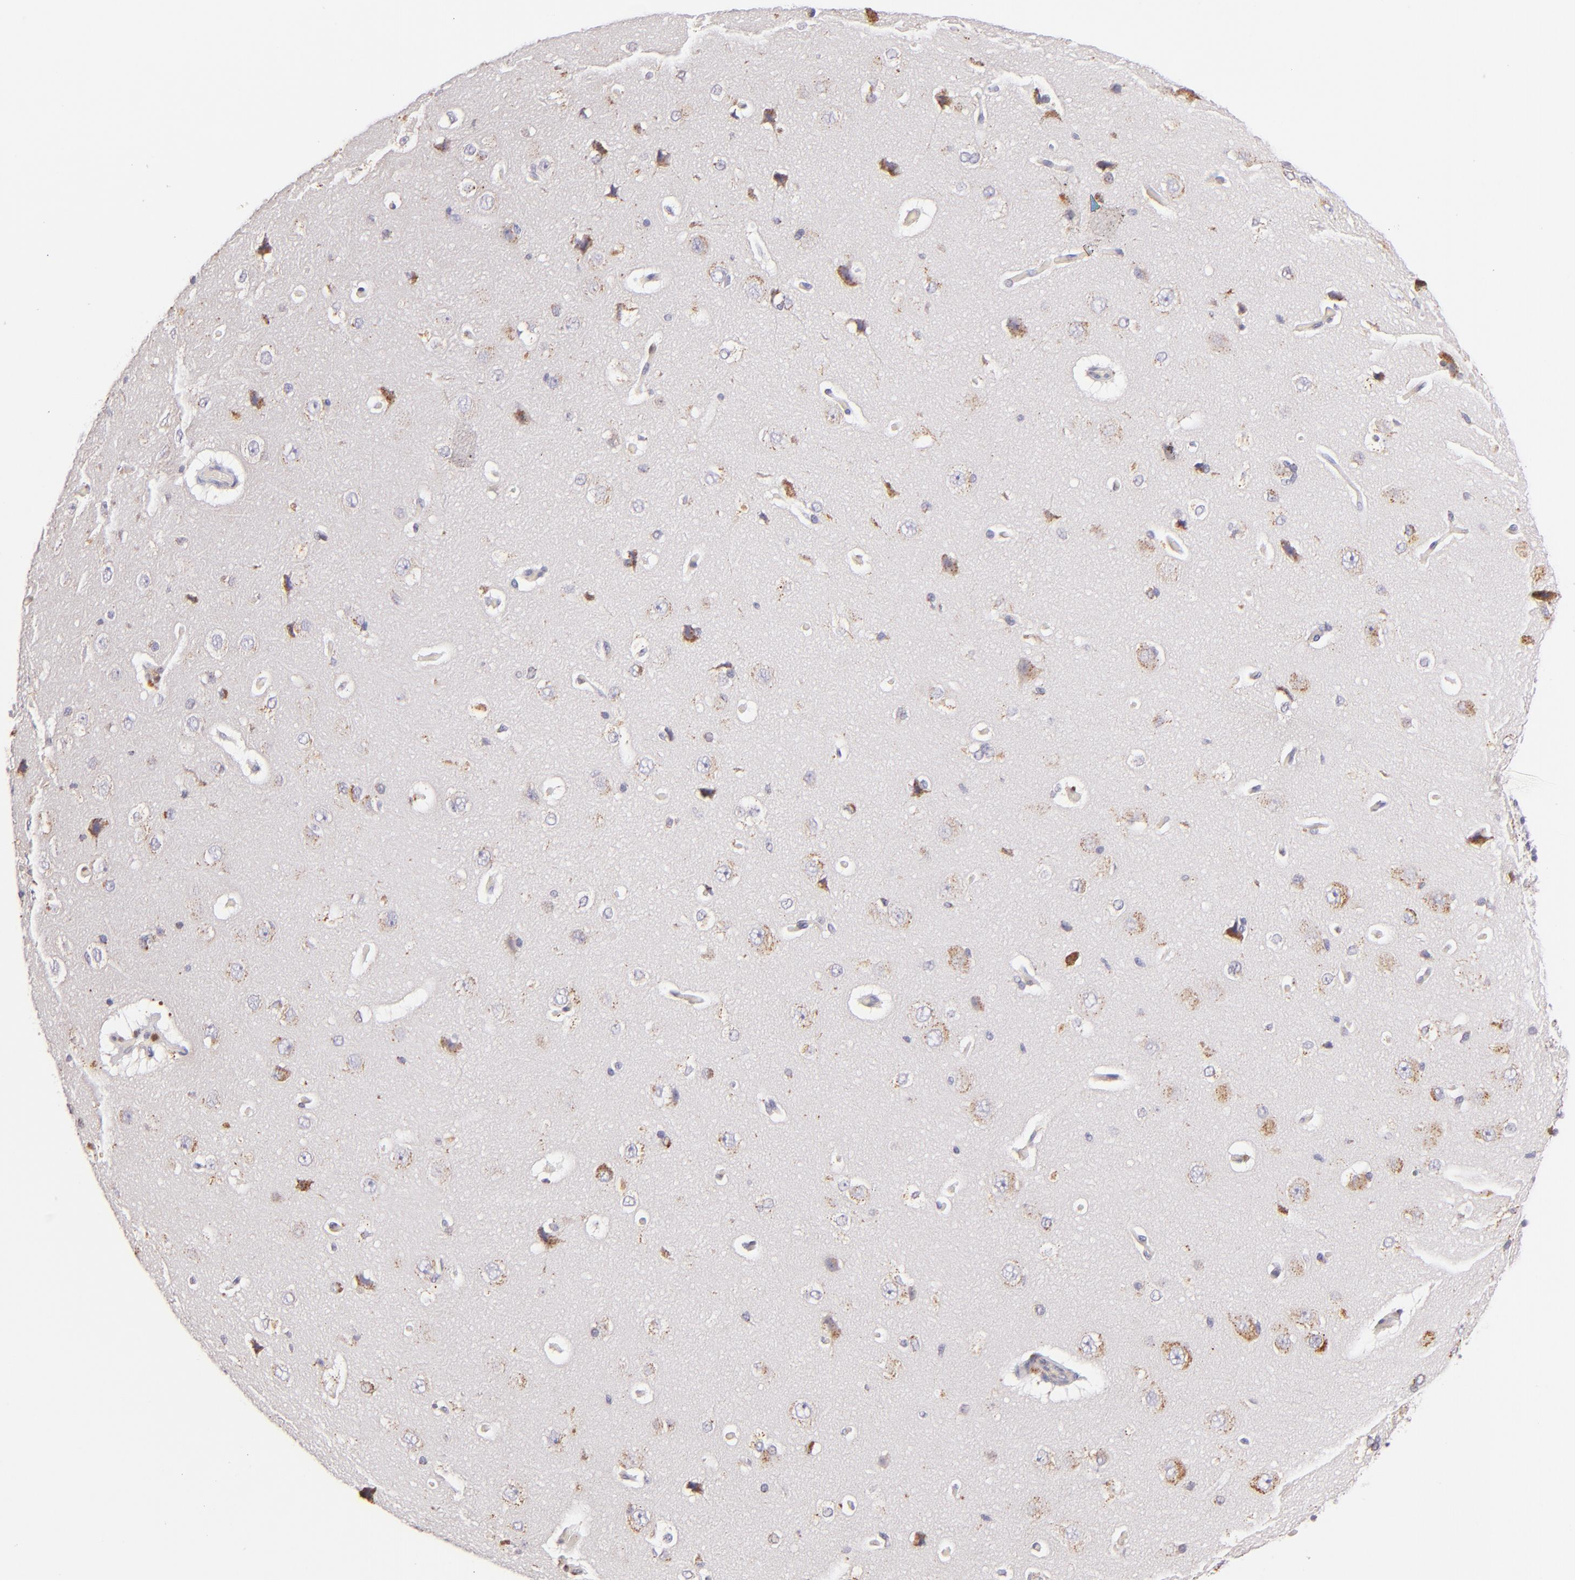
{"staining": {"intensity": "weak", "quantity": ">75%", "location": "cytoplasmic/membranous"}, "tissue": "cerebral cortex", "cell_type": "Endothelial cells", "image_type": "normal", "snomed": [{"axis": "morphology", "description": "Normal tissue, NOS"}, {"axis": "topography", "description": "Cerebral cortex"}], "caption": "Immunohistochemical staining of normal cerebral cortex shows weak cytoplasmic/membranous protein staining in approximately >75% of endothelial cells. Nuclei are stained in blue.", "gene": "ZAP70", "patient": {"sex": "female", "age": 45}}